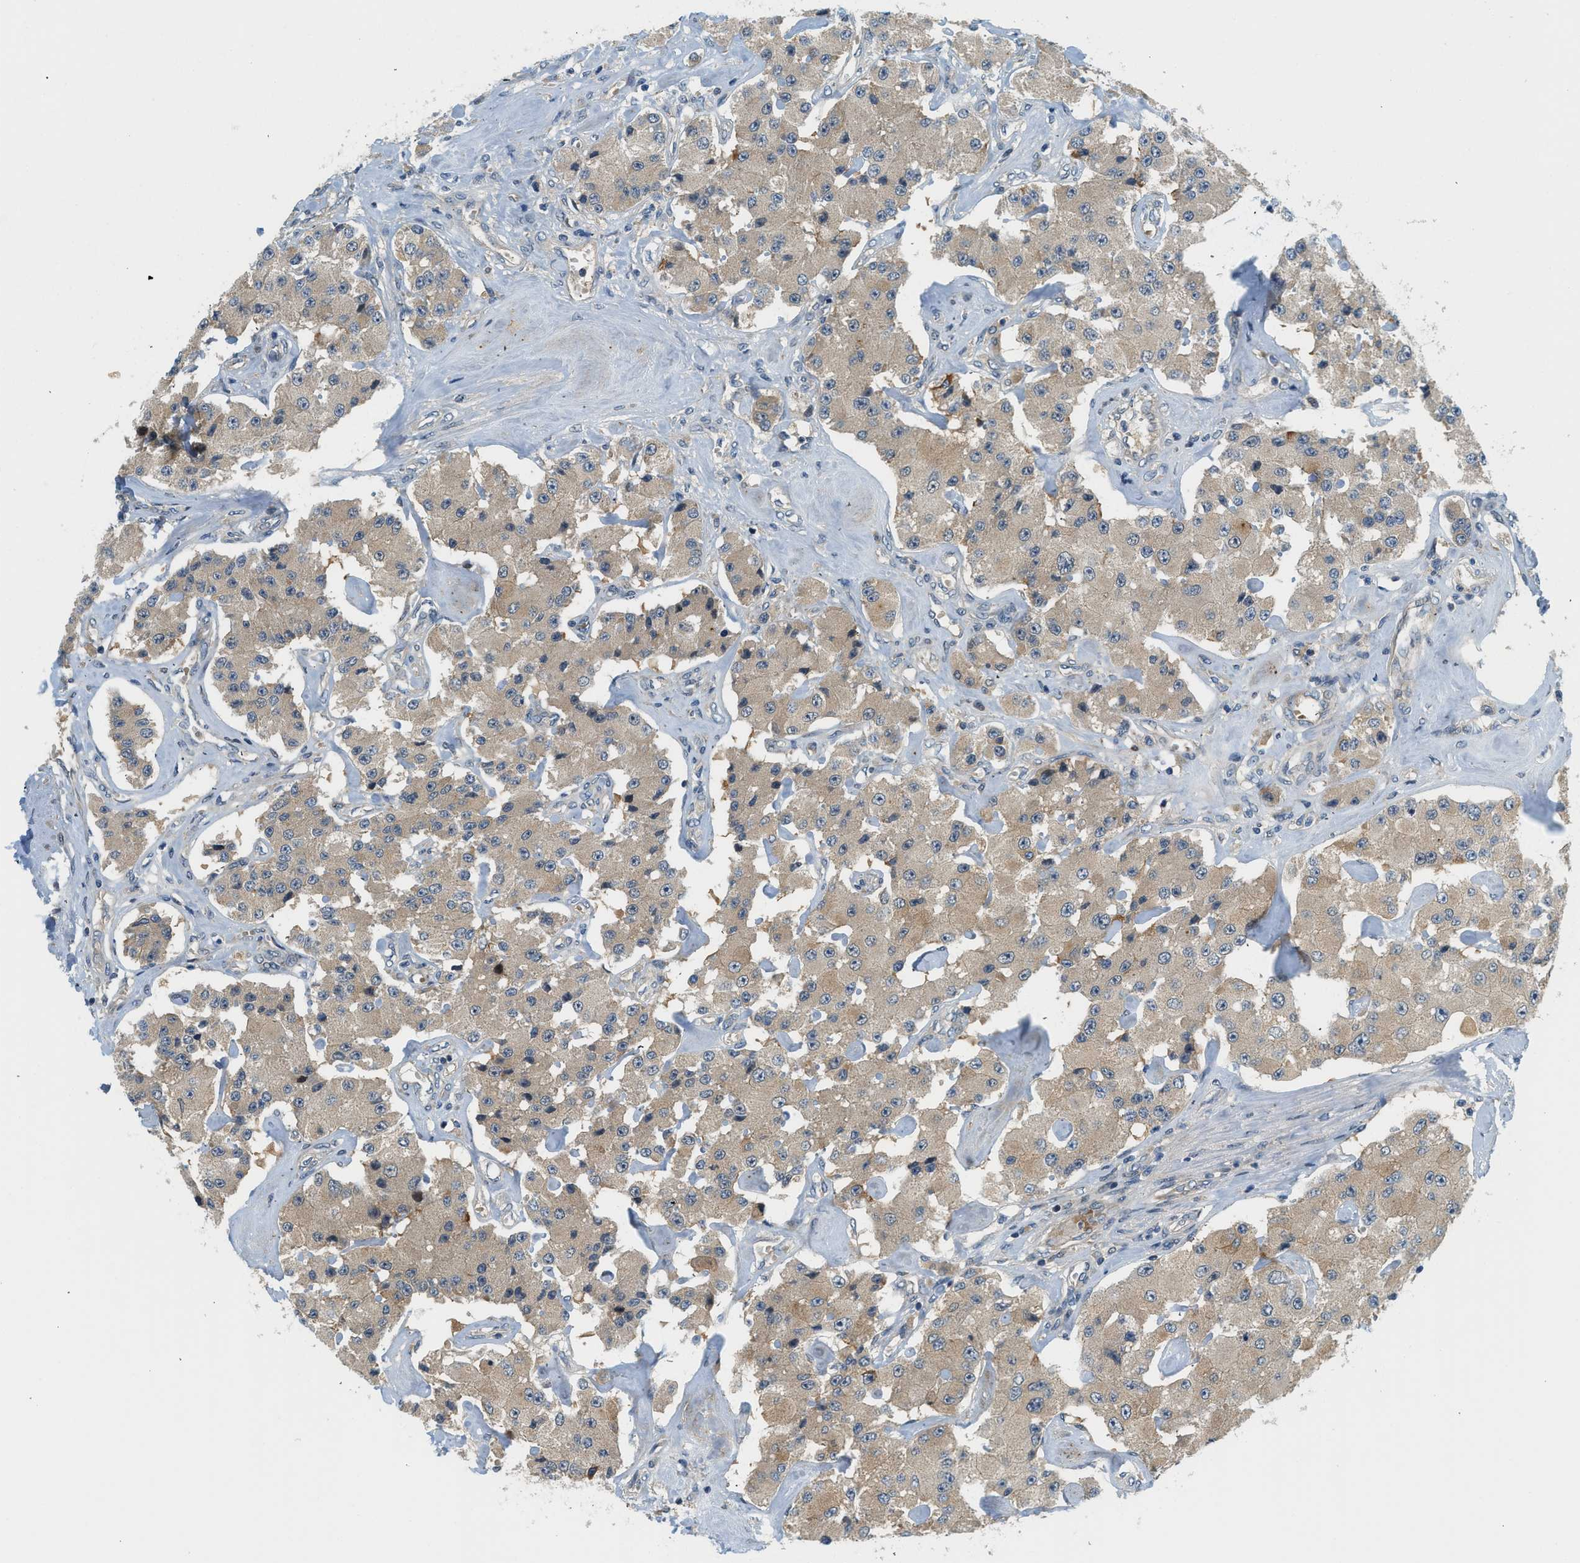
{"staining": {"intensity": "weak", "quantity": ">75%", "location": "cytoplasmic/membranous"}, "tissue": "carcinoid", "cell_type": "Tumor cells", "image_type": "cancer", "snomed": [{"axis": "morphology", "description": "Carcinoid, malignant, NOS"}, {"axis": "topography", "description": "Pancreas"}], "caption": "Immunohistochemistry (IHC) histopathology image of human carcinoid stained for a protein (brown), which exhibits low levels of weak cytoplasmic/membranous staining in approximately >75% of tumor cells.", "gene": "KCNK1", "patient": {"sex": "male", "age": 41}}